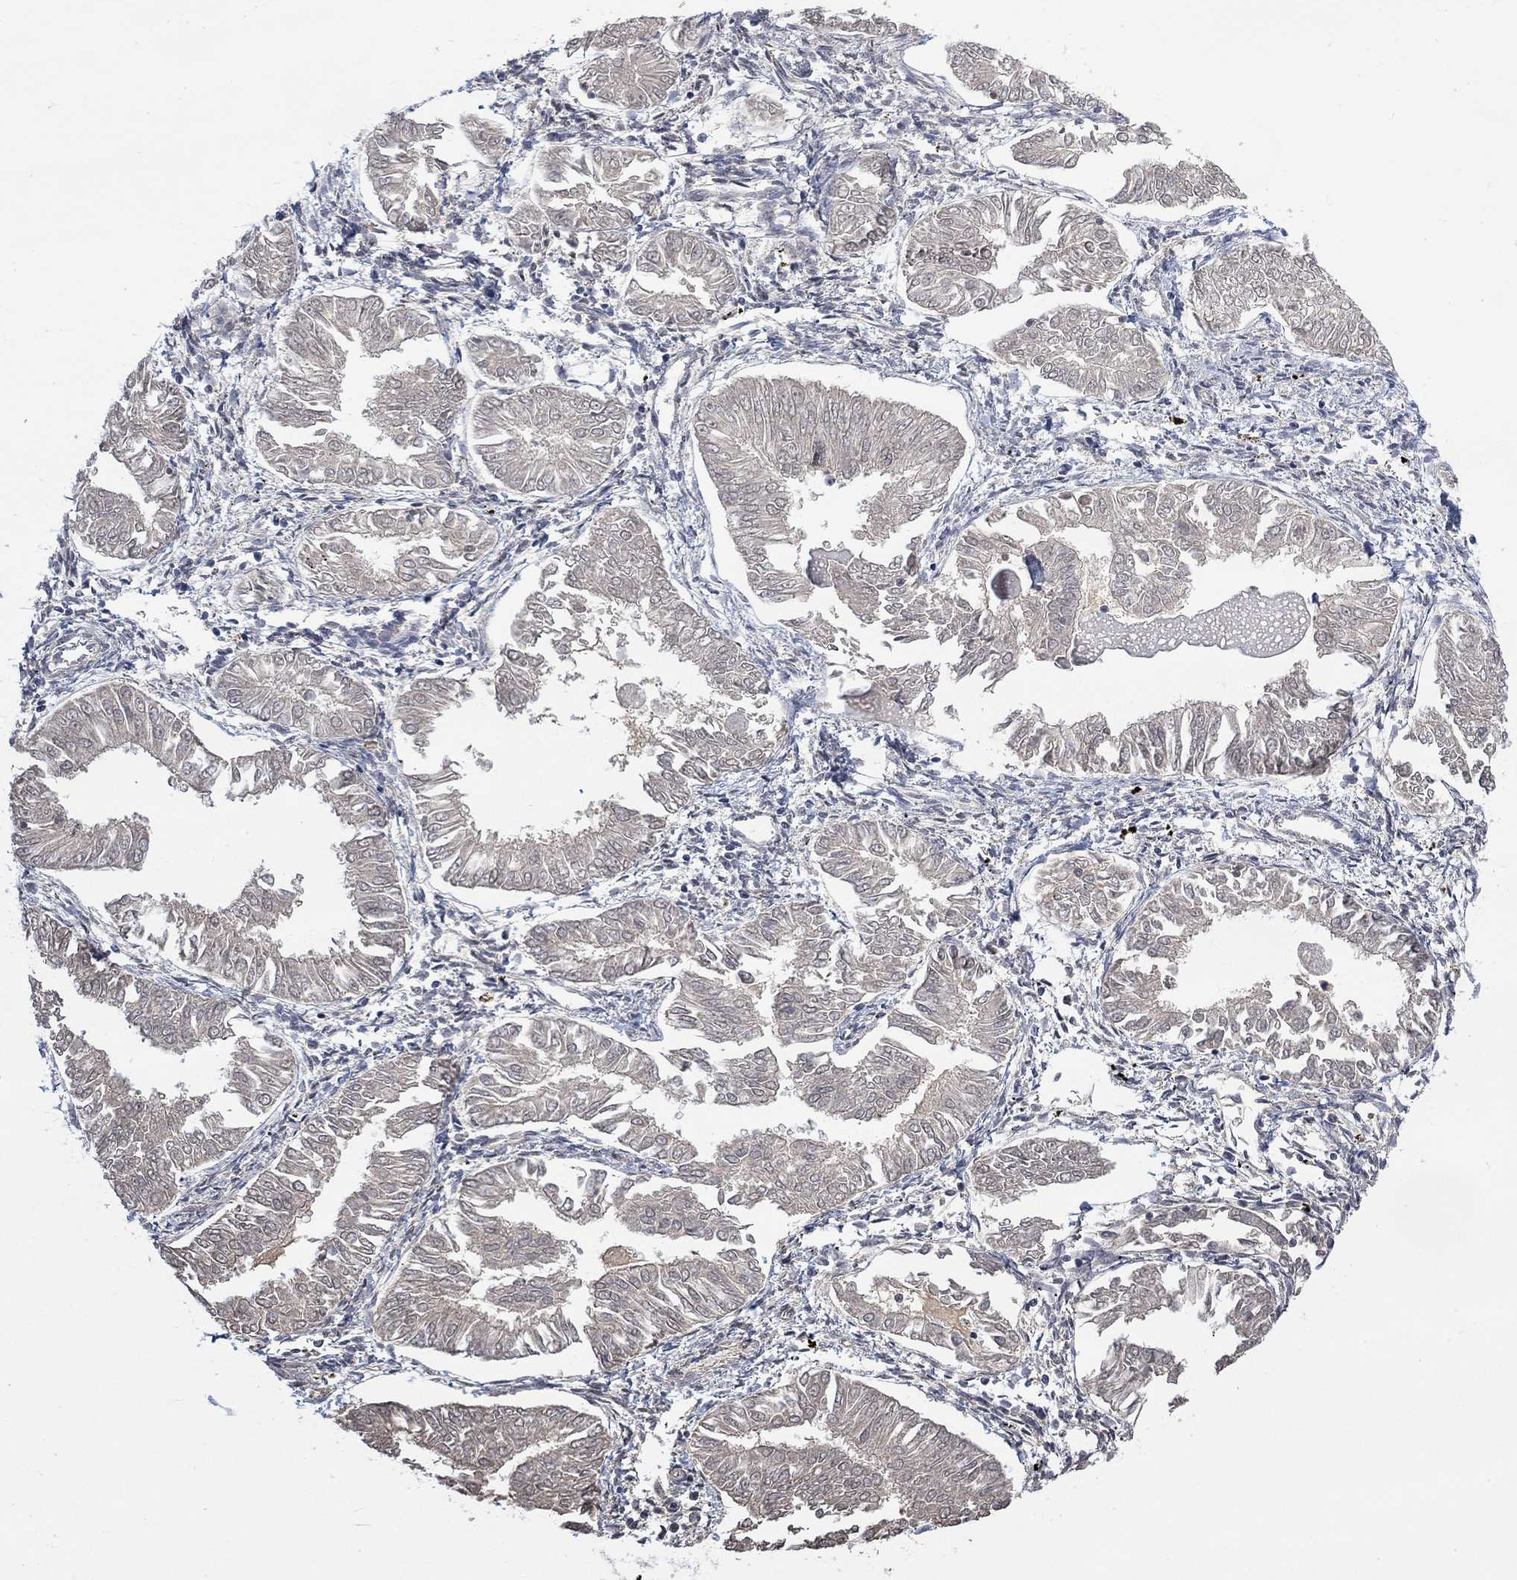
{"staining": {"intensity": "negative", "quantity": "none", "location": "none"}, "tissue": "endometrial cancer", "cell_type": "Tumor cells", "image_type": "cancer", "snomed": [{"axis": "morphology", "description": "Adenocarcinoma, NOS"}, {"axis": "topography", "description": "Endometrium"}], "caption": "High magnification brightfield microscopy of endometrial cancer stained with DAB (brown) and counterstained with hematoxylin (blue): tumor cells show no significant positivity.", "gene": "MSTN", "patient": {"sex": "female", "age": 53}}